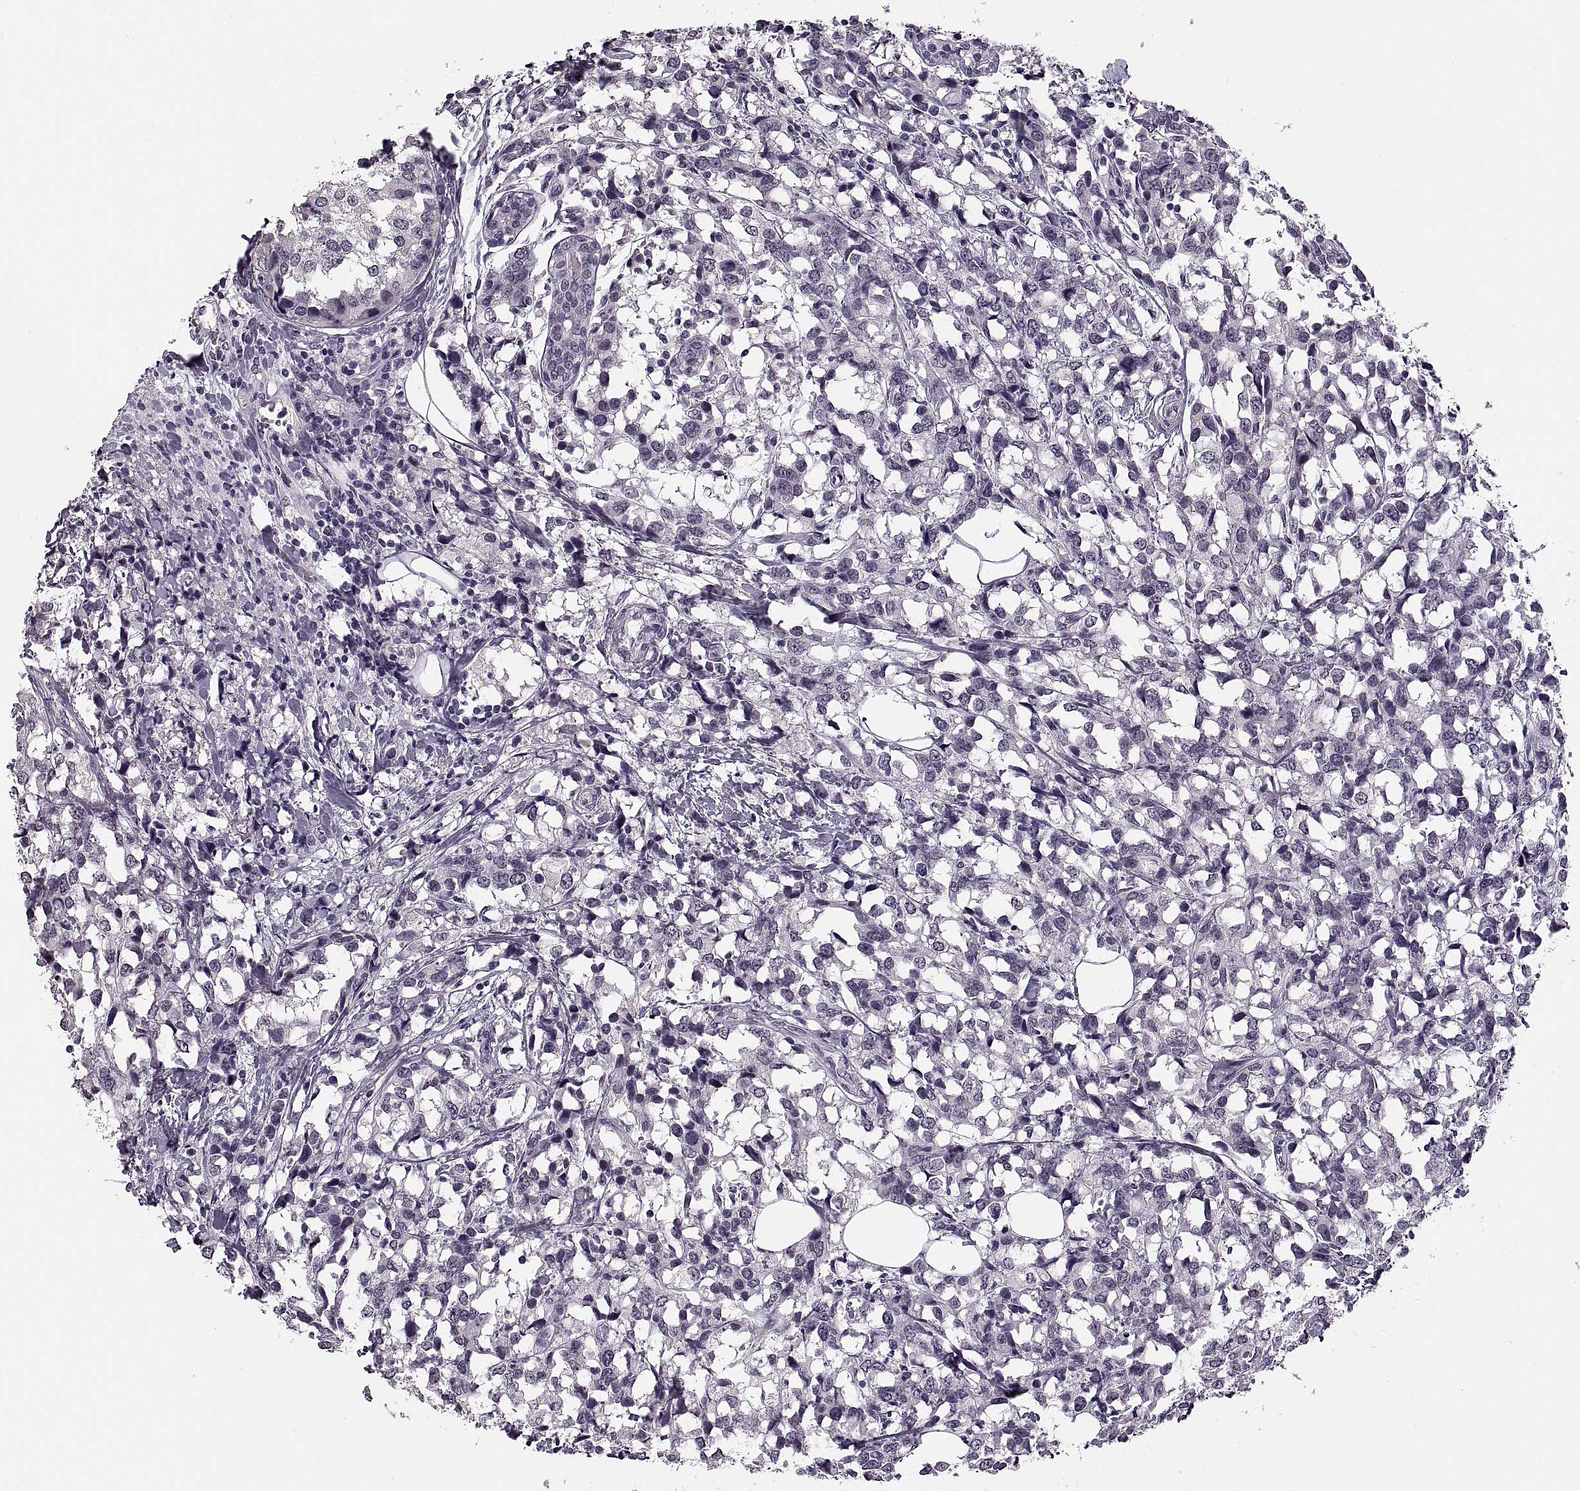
{"staining": {"intensity": "negative", "quantity": "none", "location": "none"}, "tissue": "breast cancer", "cell_type": "Tumor cells", "image_type": "cancer", "snomed": [{"axis": "morphology", "description": "Lobular carcinoma"}, {"axis": "topography", "description": "Breast"}], "caption": "Tumor cells show no significant protein expression in breast lobular carcinoma.", "gene": "PAGE5", "patient": {"sex": "female", "age": 59}}